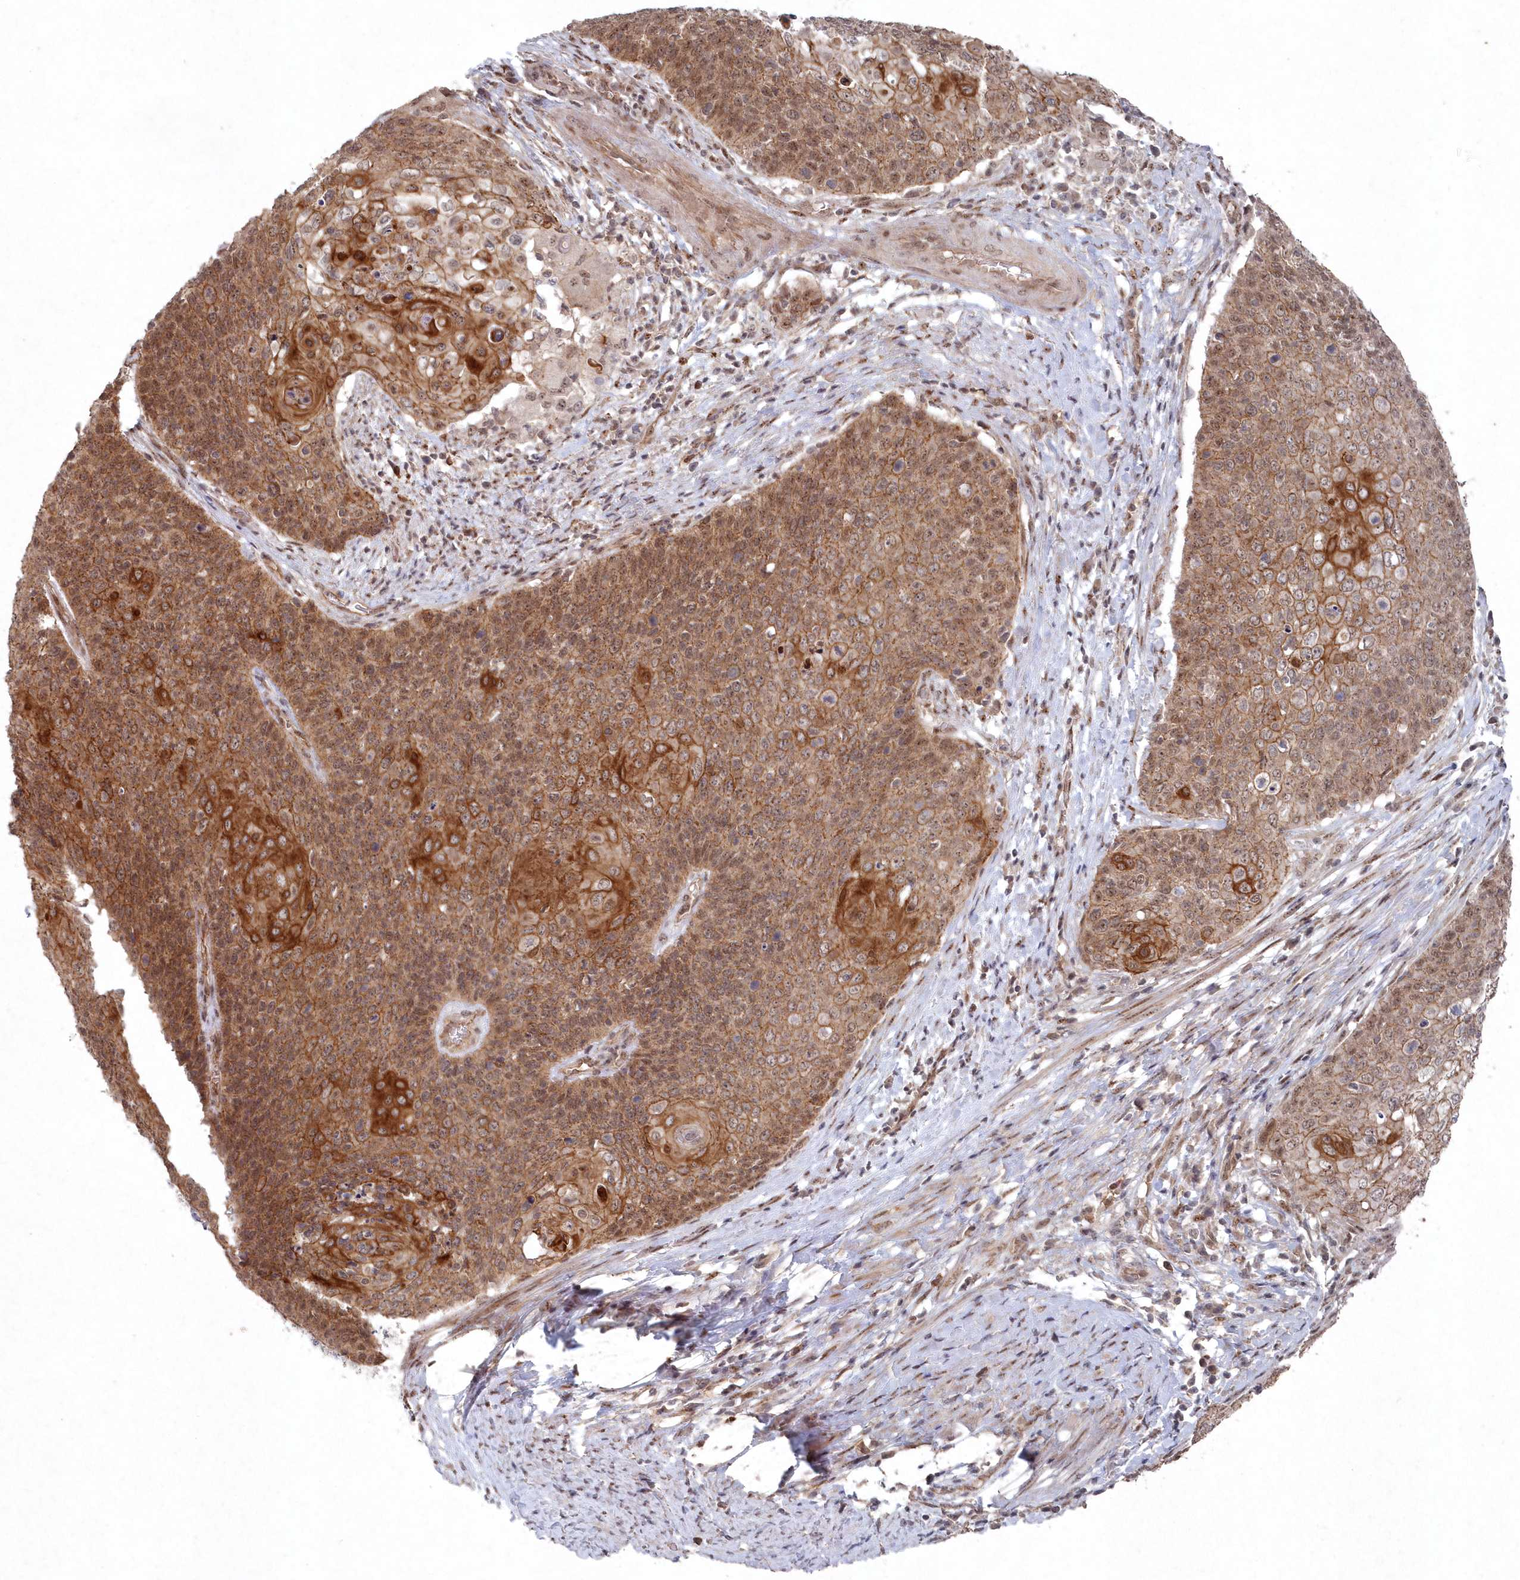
{"staining": {"intensity": "moderate", "quantity": ">75%", "location": "cytoplasmic/membranous"}, "tissue": "cervical cancer", "cell_type": "Tumor cells", "image_type": "cancer", "snomed": [{"axis": "morphology", "description": "Squamous cell carcinoma, NOS"}, {"axis": "topography", "description": "Cervix"}], "caption": "The micrograph displays staining of squamous cell carcinoma (cervical), revealing moderate cytoplasmic/membranous protein positivity (brown color) within tumor cells.", "gene": "VSIG2", "patient": {"sex": "female", "age": 39}}